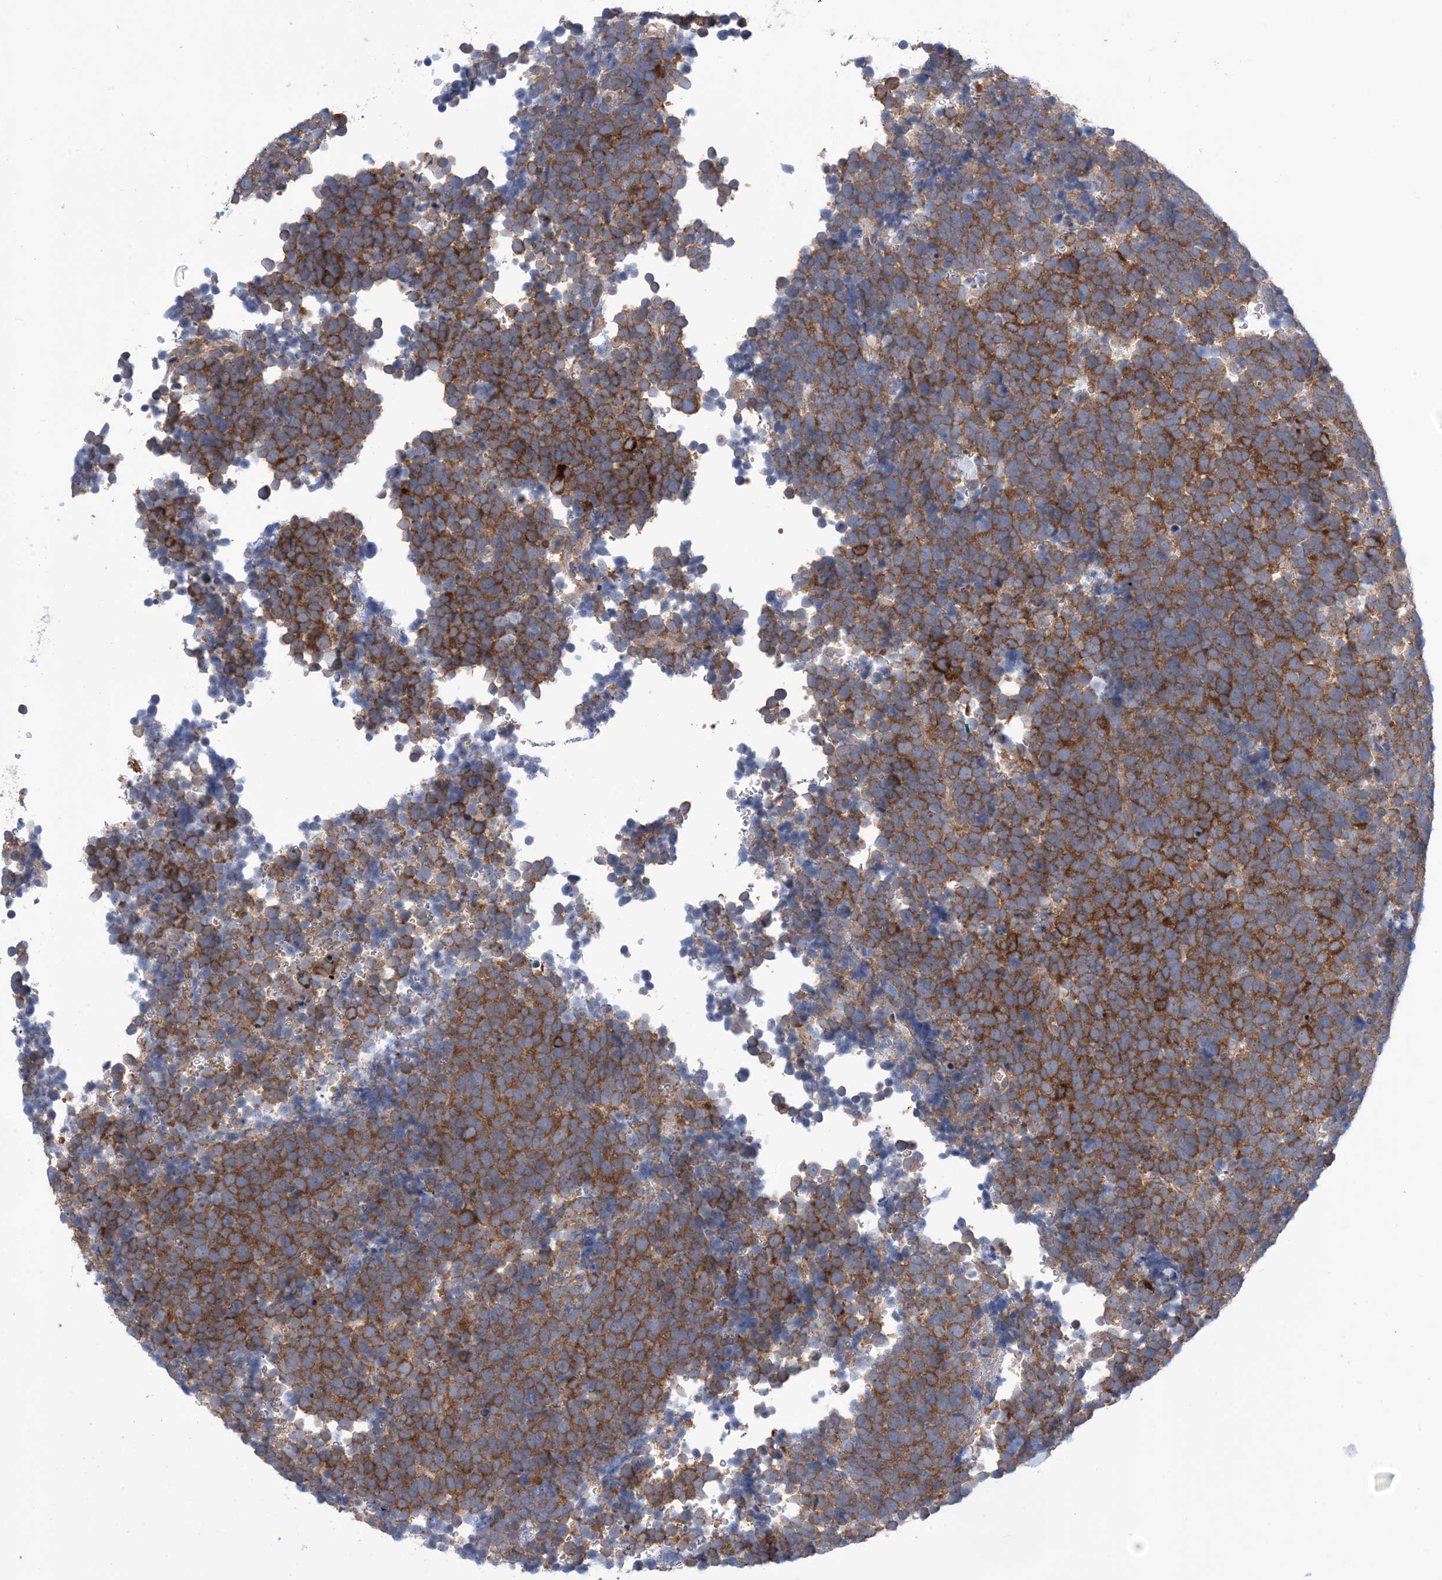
{"staining": {"intensity": "moderate", "quantity": ">75%", "location": "cytoplasmic/membranous"}, "tissue": "urothelial cancer", "cell_type": "Tumor cells", "image_type": "cancer", "snomed": [{"axis": "morphology", "description": "Urothelial carcinoma, High grade"}, {"axis": "topography", "description": "Urinary bladder"}], "caption": "Human high-grade urothelial carcinoma stained for a protein (brown) demonstrates moderate cytoplasmic/membranous positive staining in approximately >75% of tumor cells.", "gene": "EHBP1", "patient": {"sex": "female", "age": 82}}